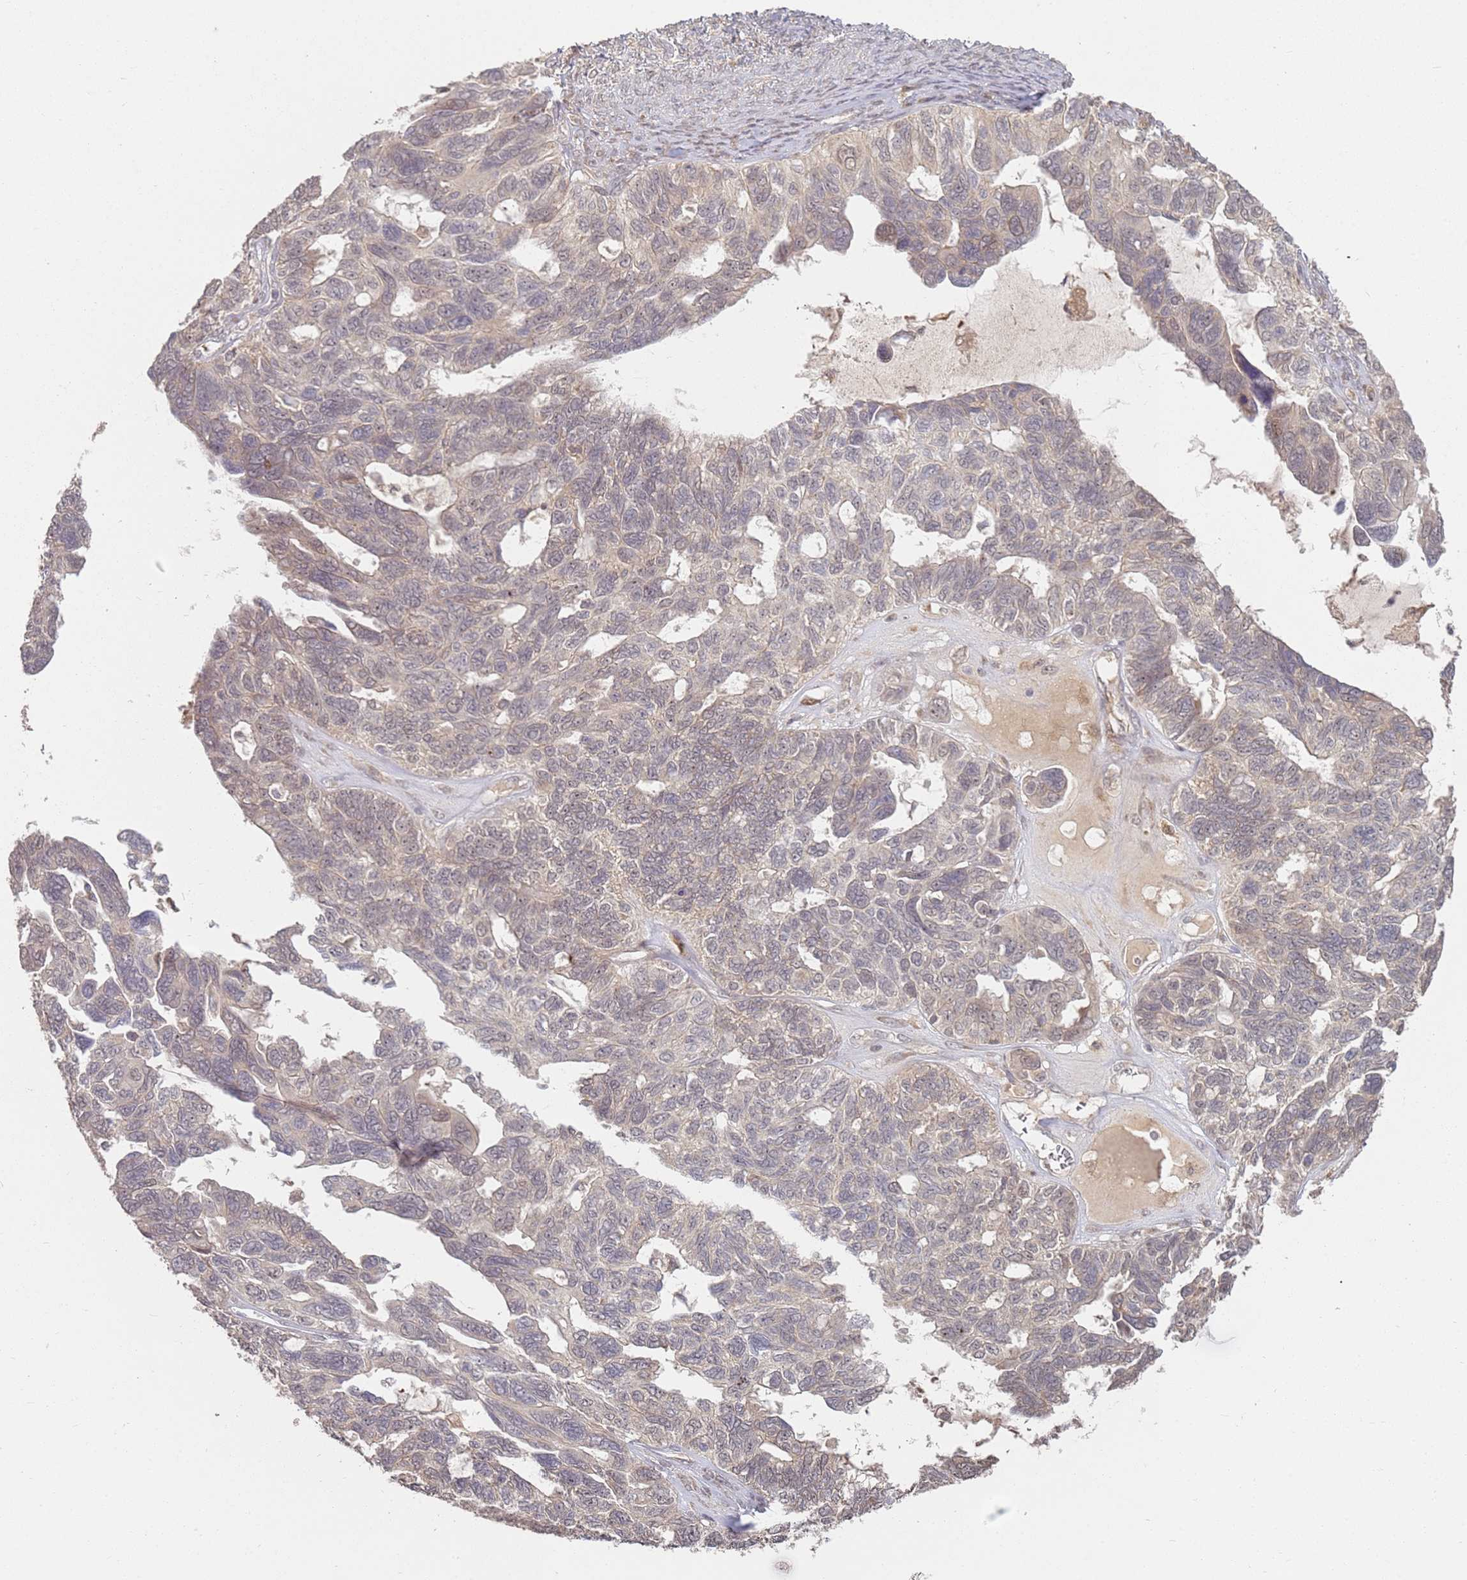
{"staining": {"intensity": "weak", "quantity": "25%-75%", "location": "cytoplasmic/membranous"}, "tissue": "ovarian cancer", "cell_type": "Tumor cells", "image_type": "cancer", "snomed": [{"axis": "morphology", "description": "Cystadenocarcinoma, serous, NOS"}, {"axis": "topography", "description": "Ovary"}], "caption": "Immunohistochemical staining of serous cystadenocarcinoma (ovarian) reveals low levels of weak cytoplasmic/membranous protein positivity in approximately 25%-75% of tumor cells.", "gene": "MPEG1", "patient": {"sex": "female", "age": 79}}